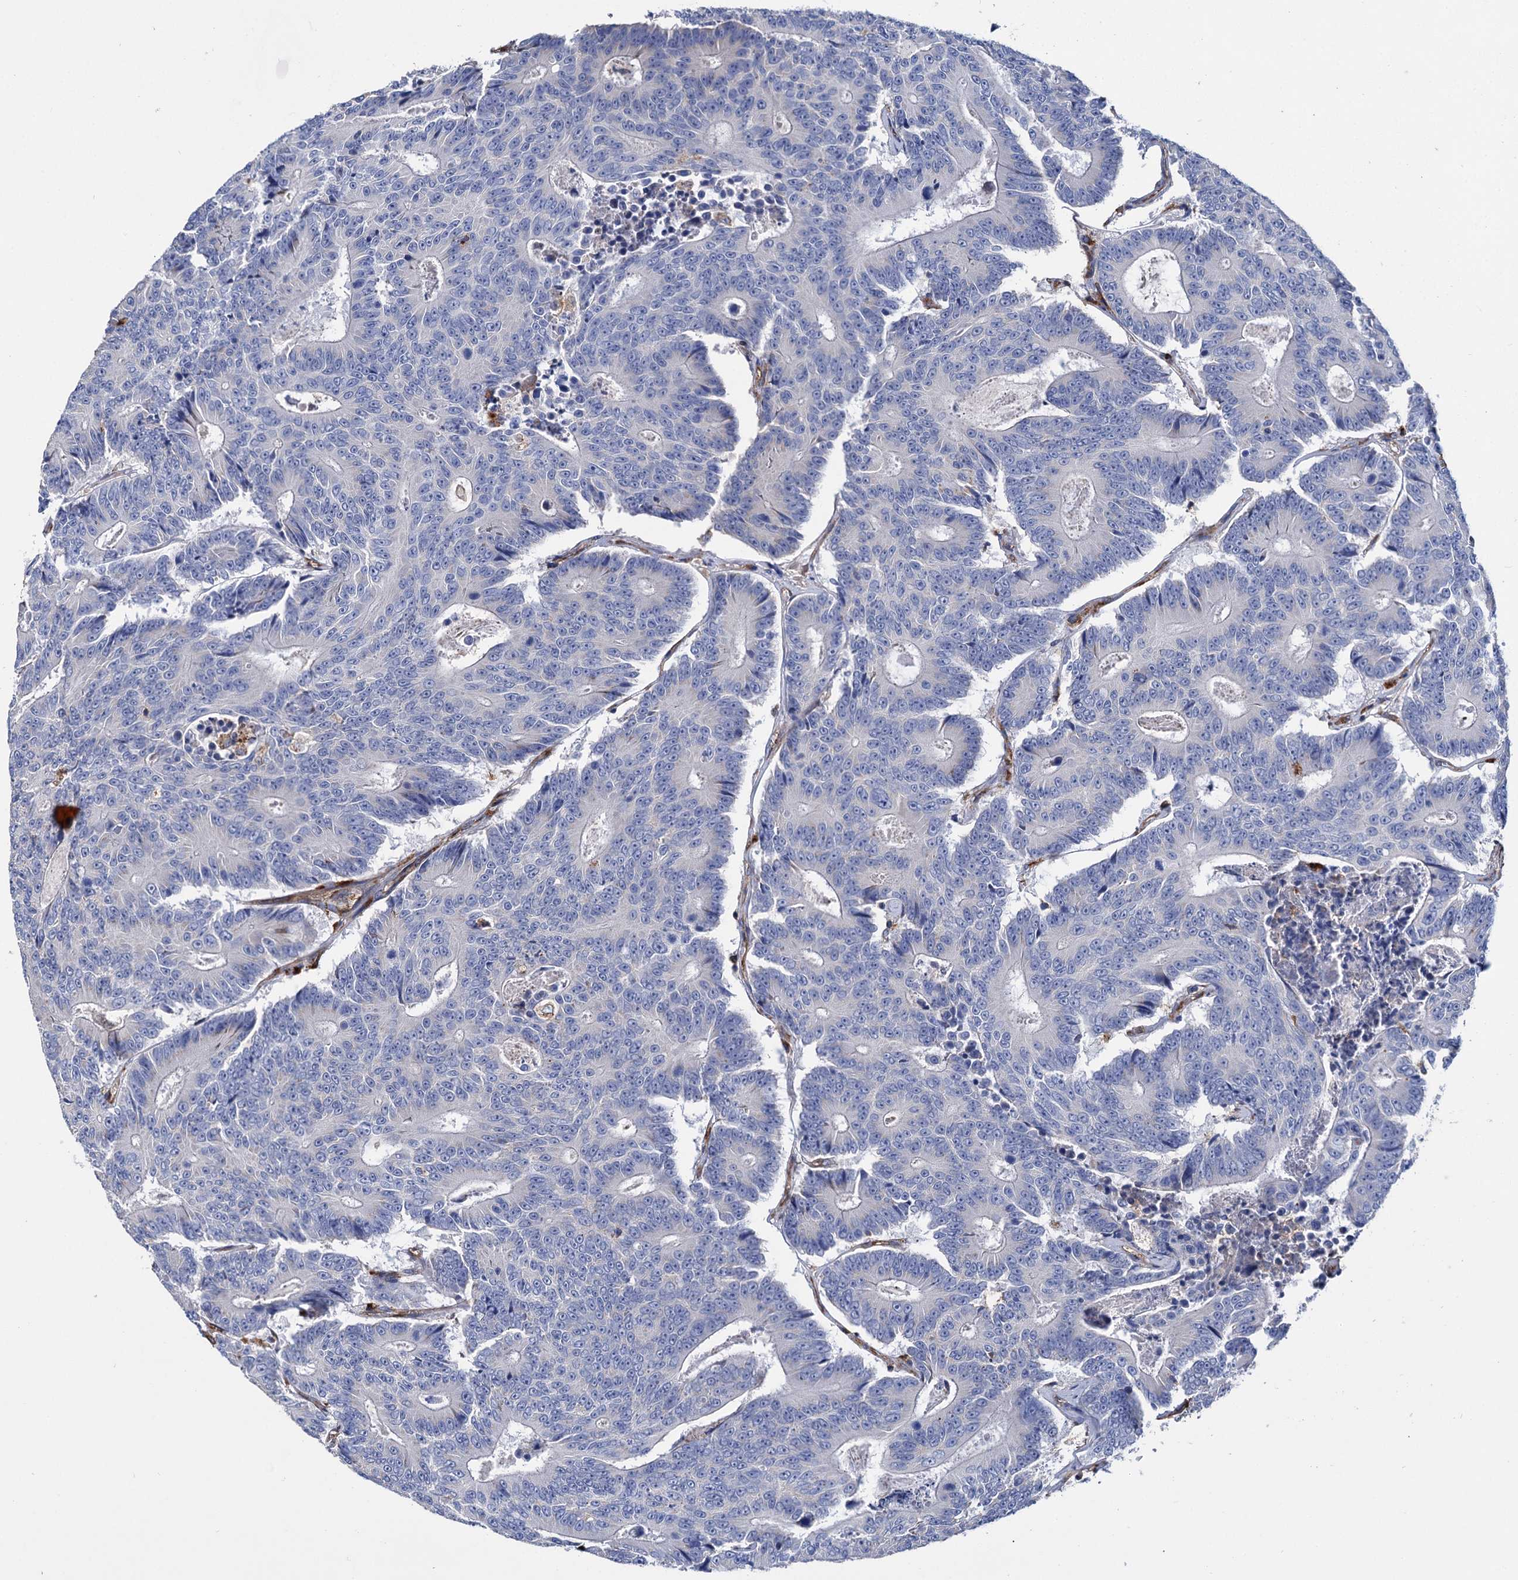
{"staining": {"intensity": "negative", "quantity": "none", "location": "none"}, "tissue": "colorectal cancer", "cell_type": "Tumor cells", "image_type": "cancer", "snomed": [{"axis": "morphology", "description": "Adenocarcinoma, NOS"}, {"axis": "topography", "description": "Colon"}], "caption": "Colorectal cancer (adenocarcinoma) stained for a protein using immunohistochemistry demonstrates no staining tumor cells.", "gene": "SCPEP1", "patient": {"sex": "male", "age": 83}}